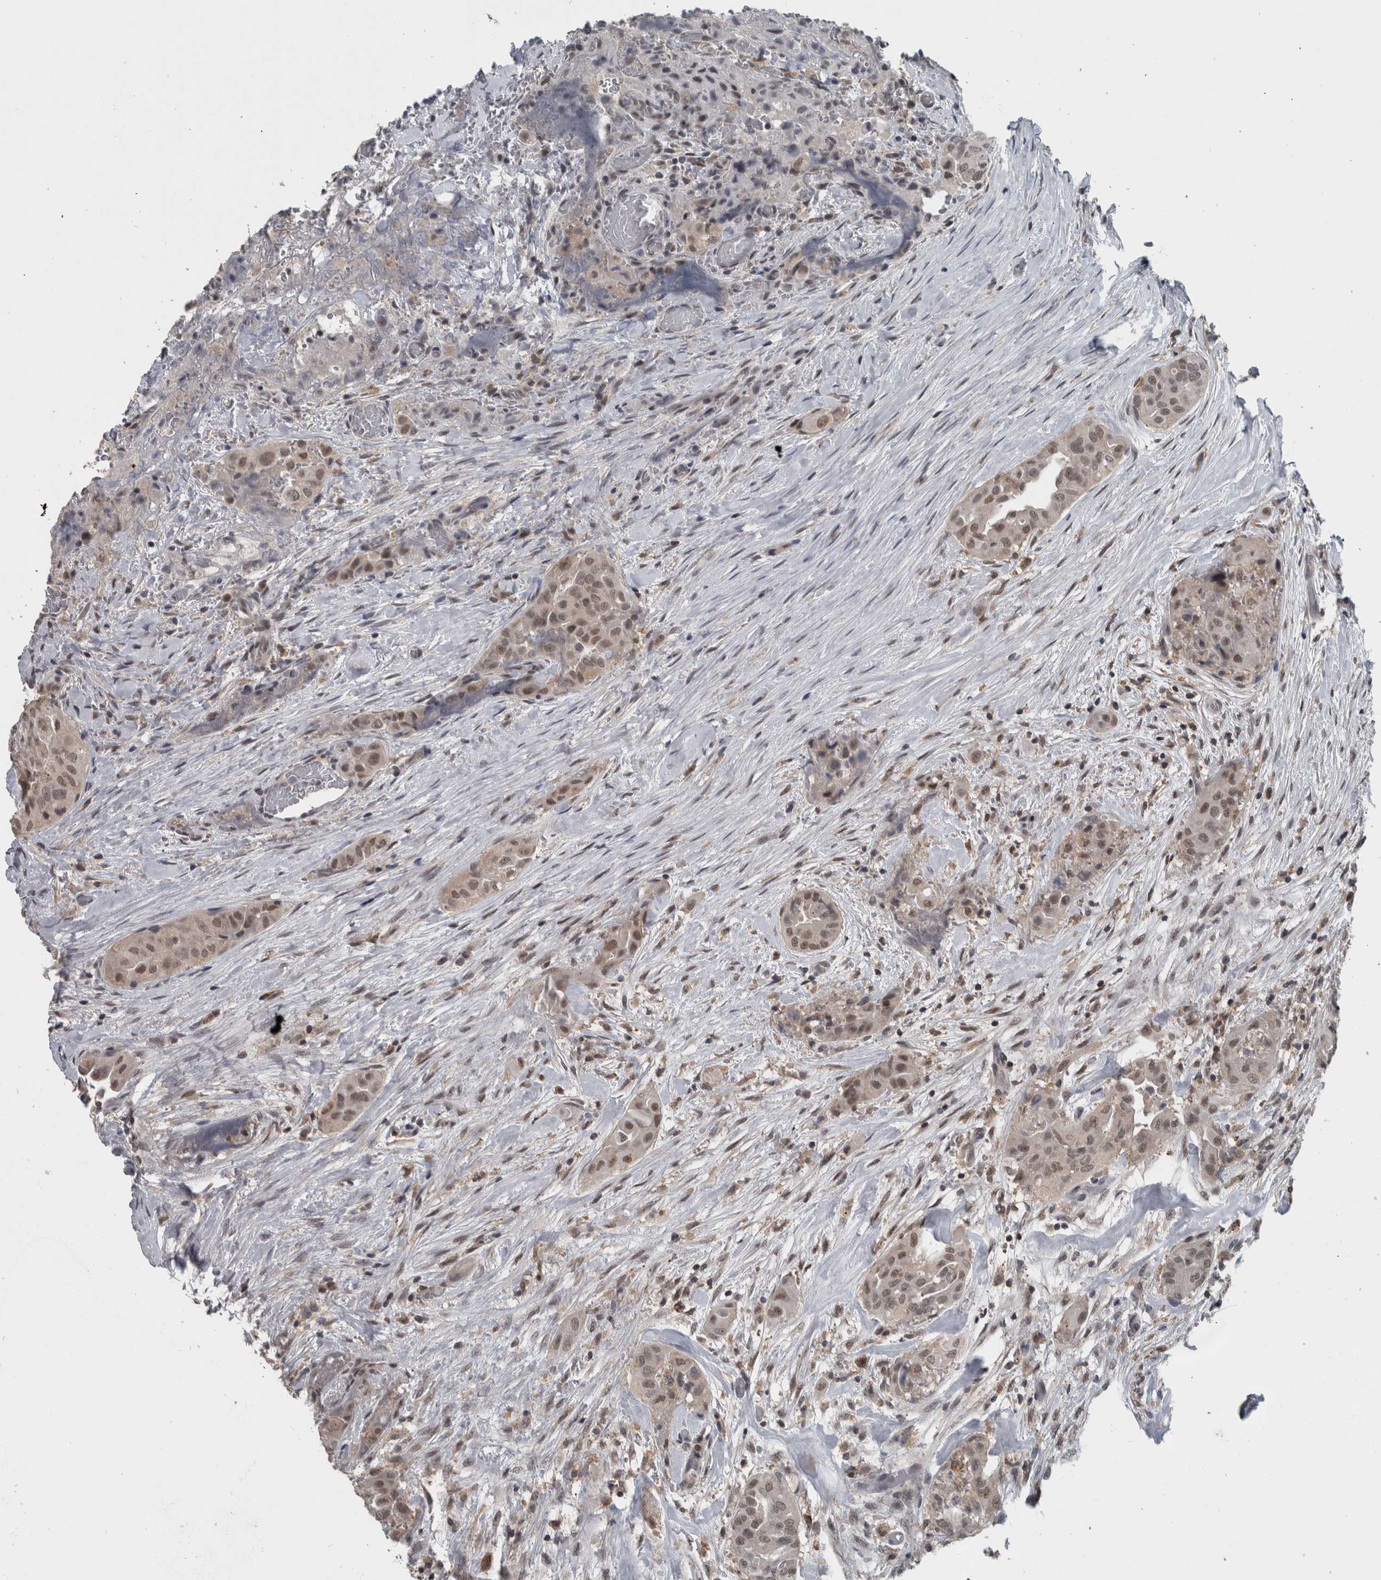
{"staining": {"intensity": "weak", "quantity": "25%-75%", "location": "nuclear"}, "tissue": "thyroid cancer", "cell_type": "Tumor cells", "image_type": "cancer", "snomed": [{"axis": "morphology", "description": "Papillary adenocarcinoma, NOS"}, {"axis": "topography", "description": "Thyroid gland"}], "caption": "An image showing weak nuclear expression in approximately 25%-75% of tumor cells in thyroid papillary adenocarcinoma, as visualized by brown immunohistochemical staining.", "gene": "ZBTB21", "patient": {"sex": "female", "age": 59}}